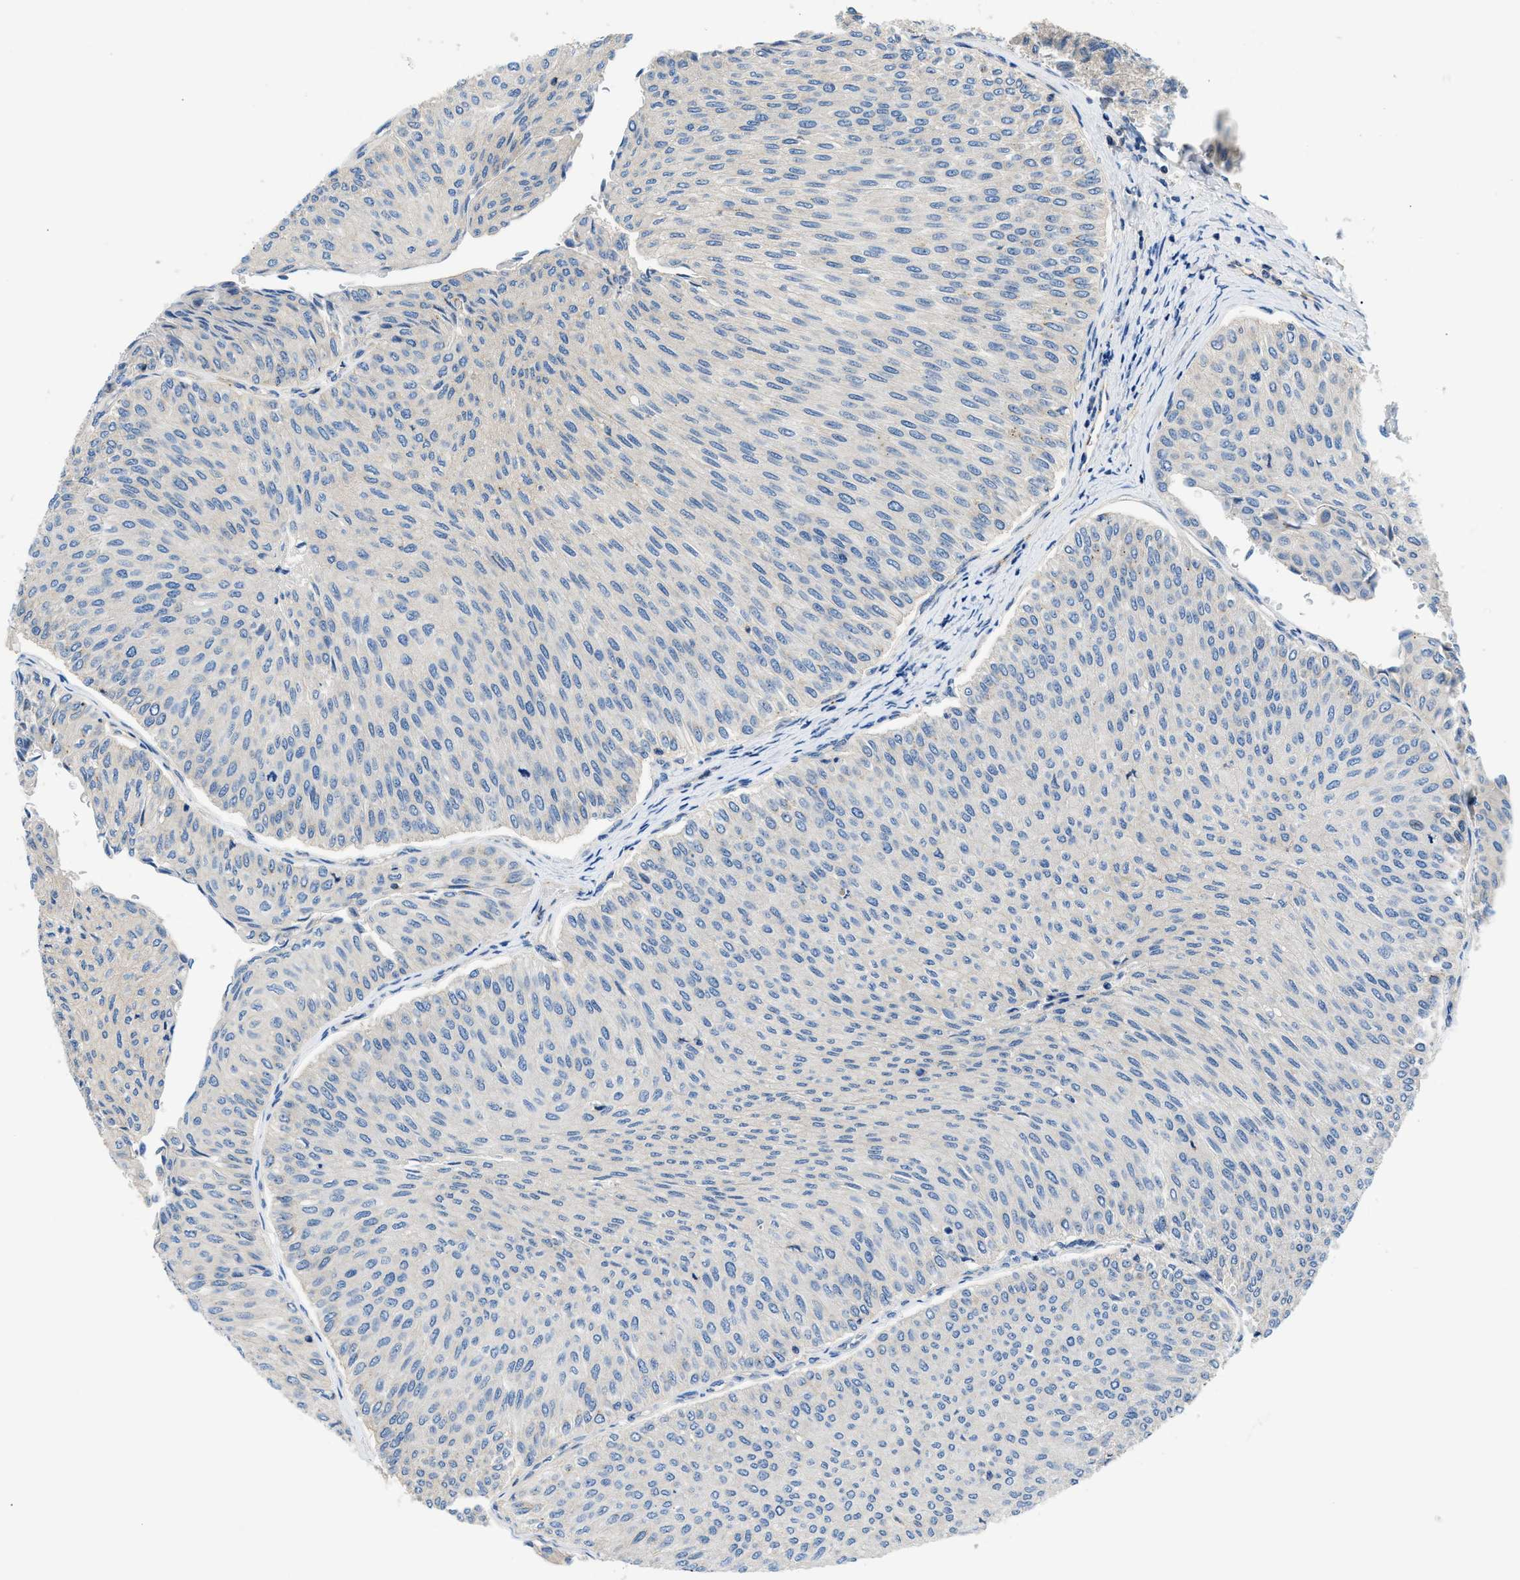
{"staining": {"intensity": "negative", "quantity": "none", "location": "none"}, "tissue": "urothelial cancer", "cell_type": "Tumor cells", "image_type": "cancer", "snomed": [{"axis": "morphology", "description": "Urothelial carcinoma, Low grade"}, {"axis": "topography", "description": "Urinary bladder"}], "caption": "Immunohistochemistry micrograph of low-grade urothelial carcinoma stained for a protein (brown), which demonstrates no positivity in tumor cells.", "gene": "ORAI1", "patient": {"sex": "male", "age": 78}}